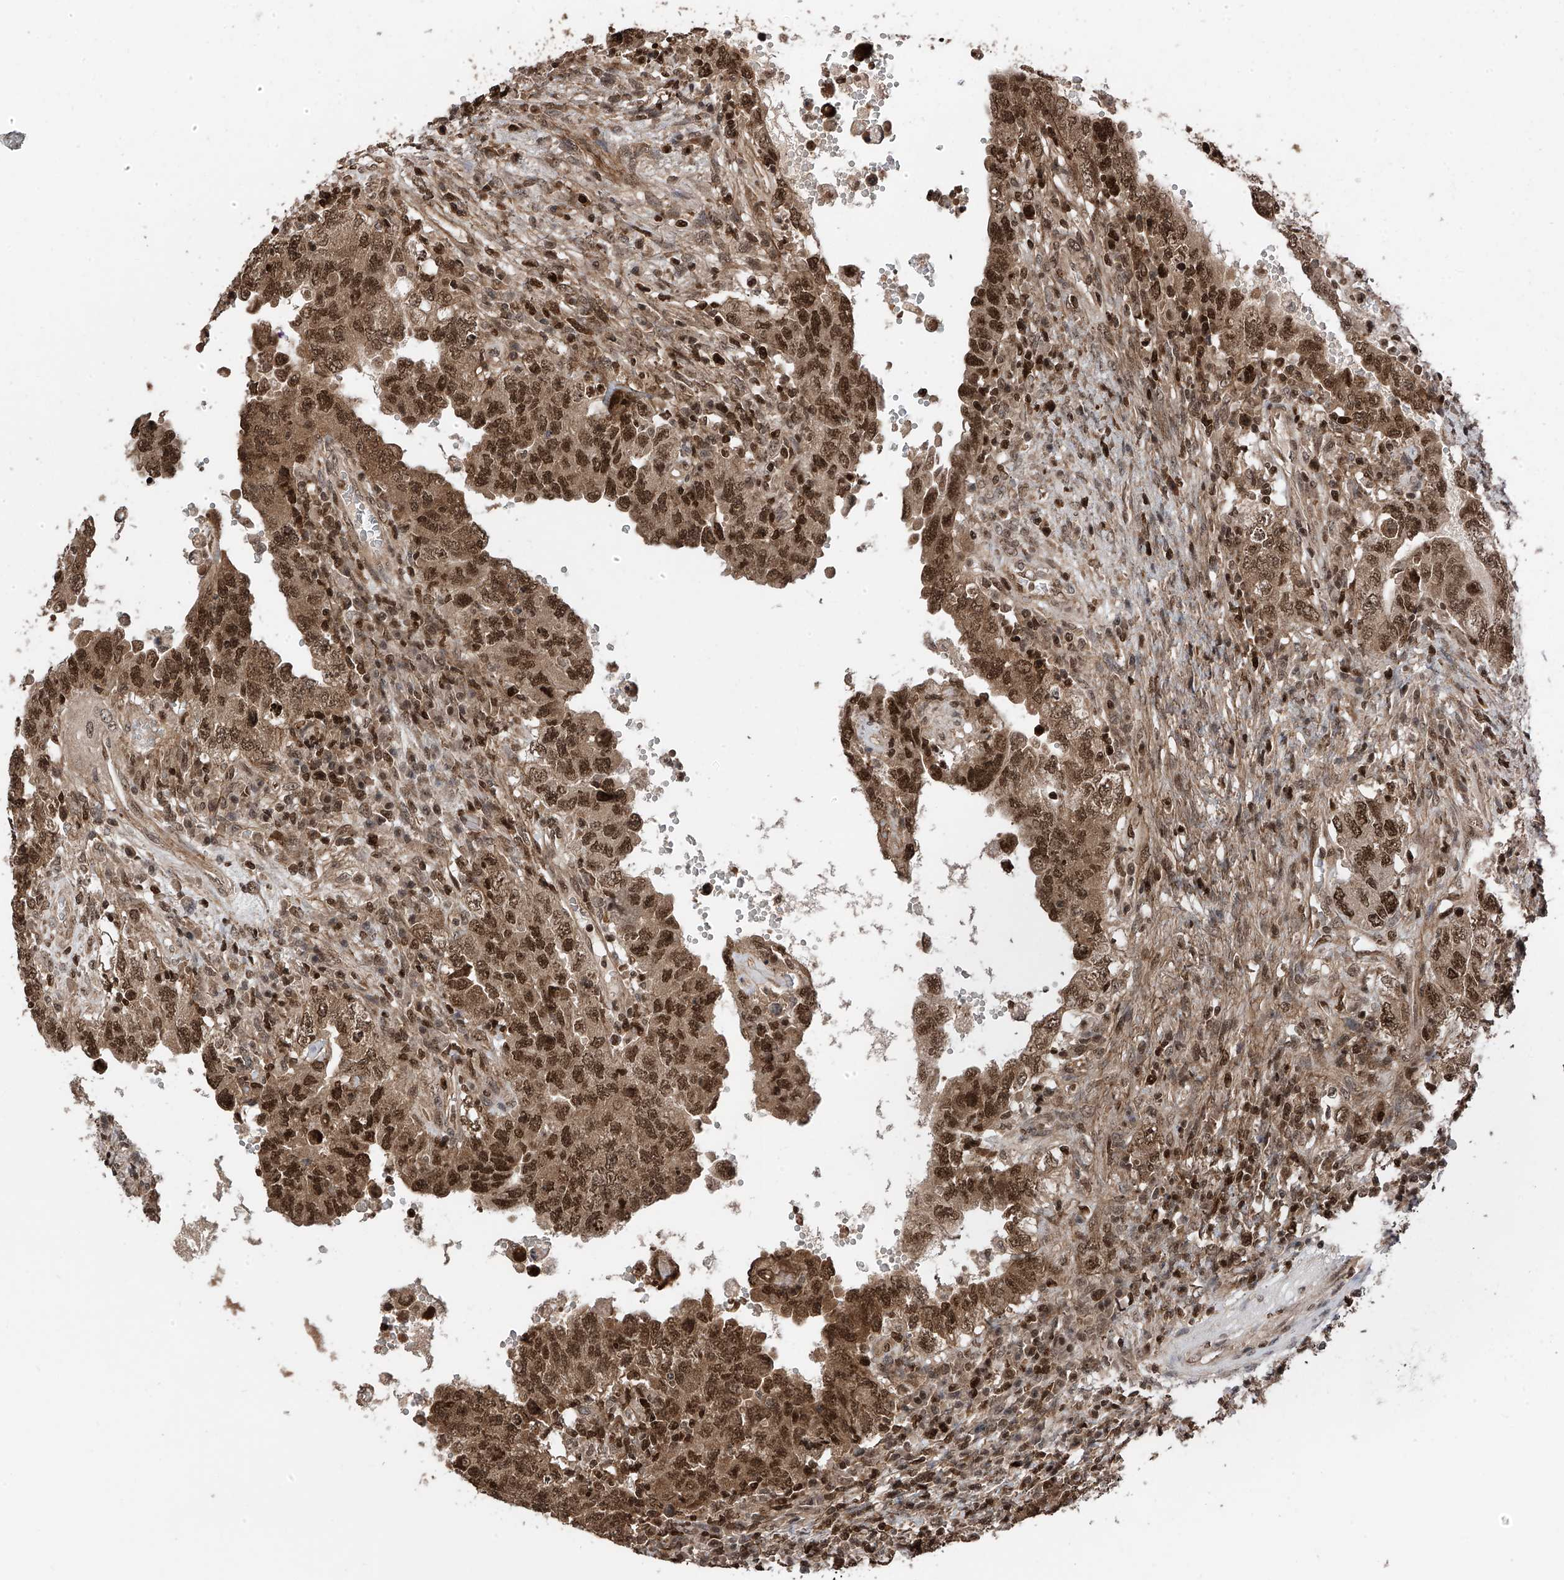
{"staining": {"intensity": "strong", "quantity": ">75%", "location": "cytoplasmic/membranous,nuclear"}, "tissue": "testis cancer", "cell_type": "Tumor cells", "image_type": "cancer", "snomed": [{"axis": "morphology", "description": "Carcinoma, Embryonal, NOS"}, {"axis": "topography", "description": "Testis"}], "caption": "Immunohistochemical staining of human testis cancer (embryonal carcinoma) displays strong cytoplasmic/membranous and nuclear protein expression in approximately >75% of tumor cells. The protein of interest is shown in brown color, while the nuclei are stained blue.", "gene": "DNAJC9", "patient": {"sex": "male", "age": 26}}